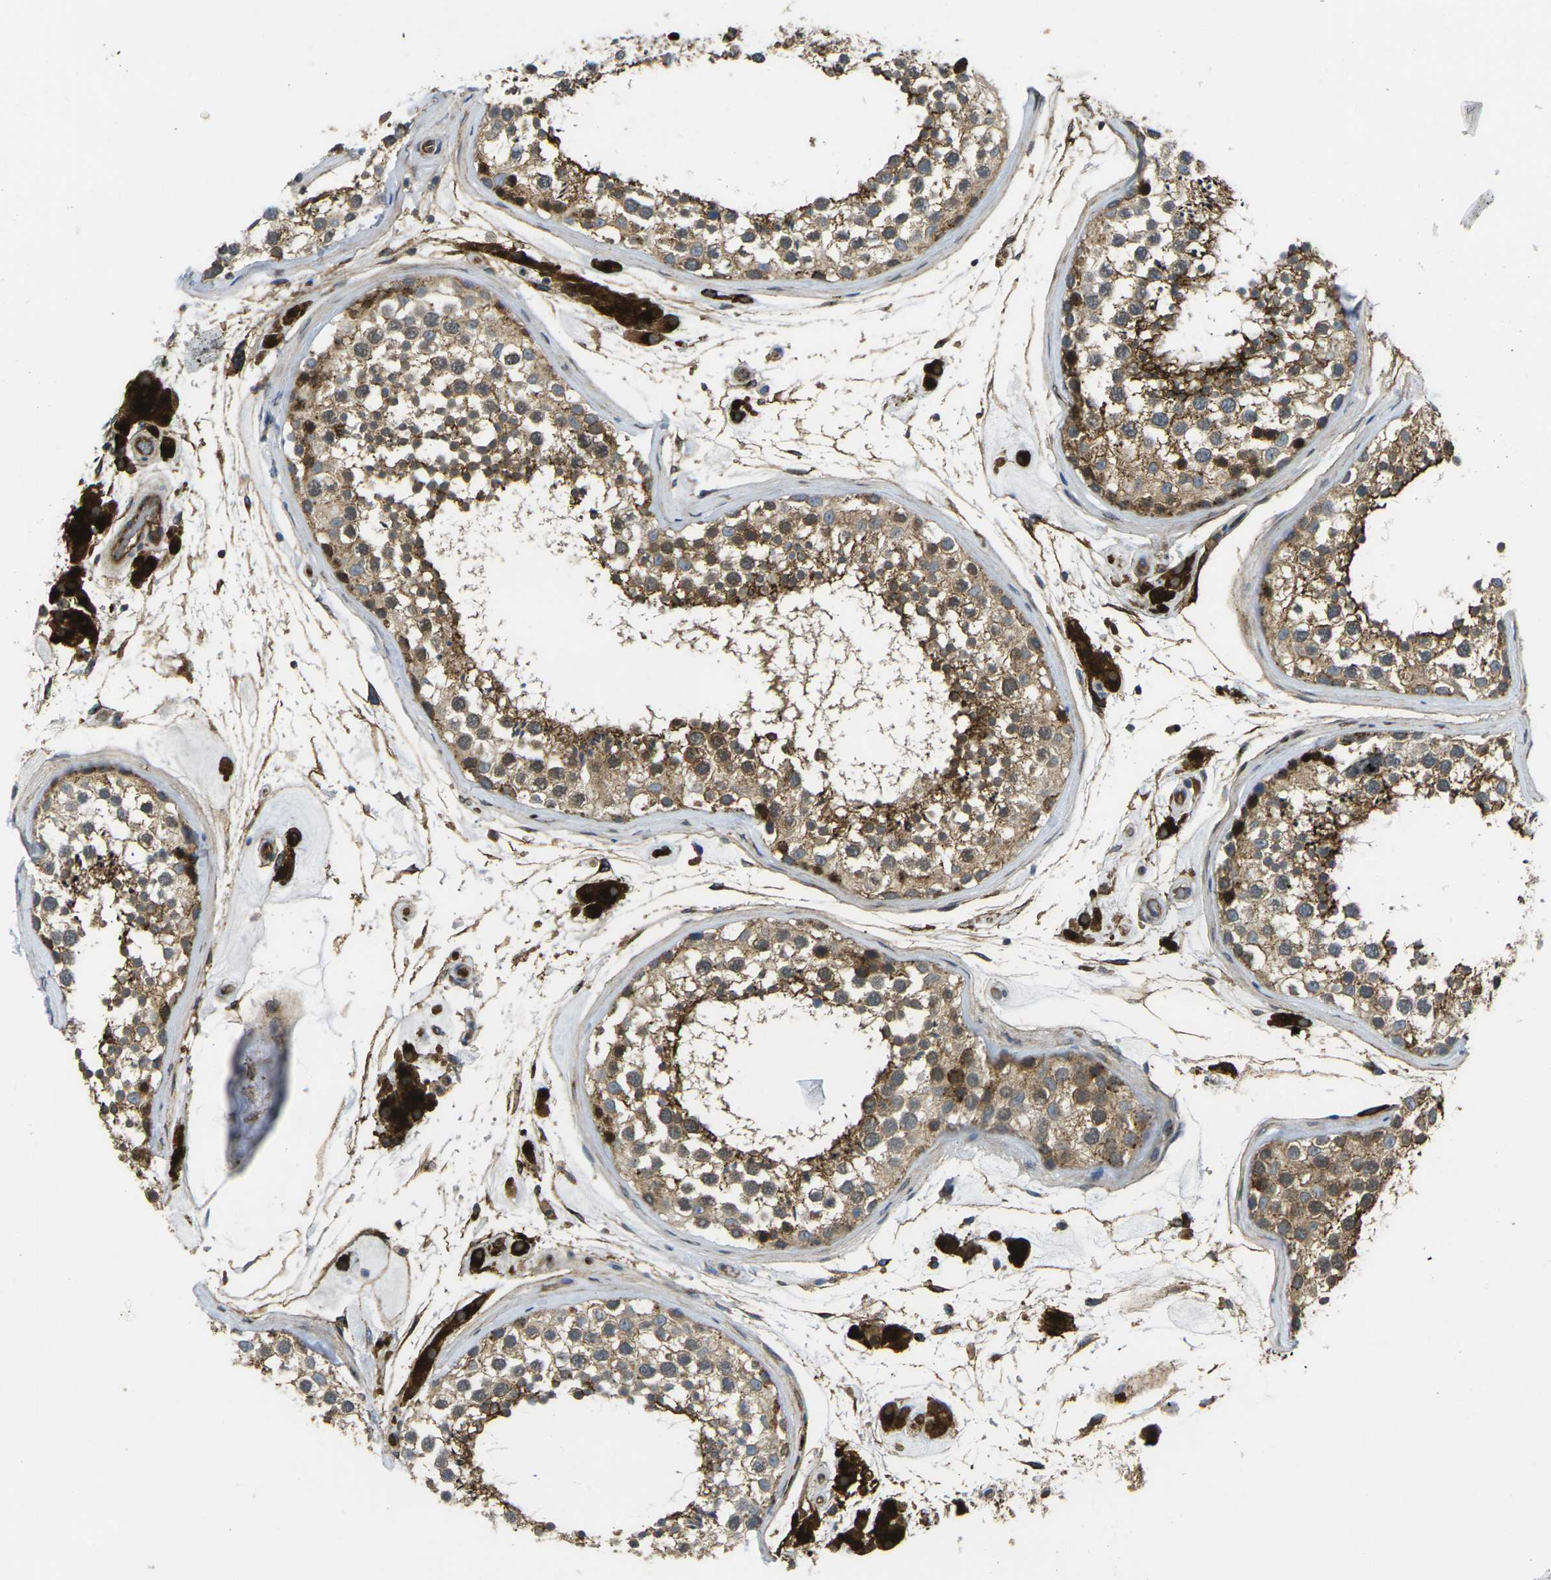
{"staining": {"intensity": "moderate", "quantity": ">75%", "location": "cytoplasmic/membranous"}, "tissue": "testis", "cell_type": "Cells in seminiferous ducts", "image_type": "normal", "snomed": [{"axis": "morphology", "description": "Normal tissue, NOS"}, {"axis": "topography", "description": "Testis"}], "caption": "DAB immunohistochemical staining of normal human testis exhibits moderate cytoplasmic/membranous protein expression in approximately >75% of cells in seminiferous ducts. Using DAB (brown) and hematoxylin (blue) stains, captured at high magnification using brightfield microscopy.", "gene": "ECE1", "patient": {"sex": "male", "age": 46}}